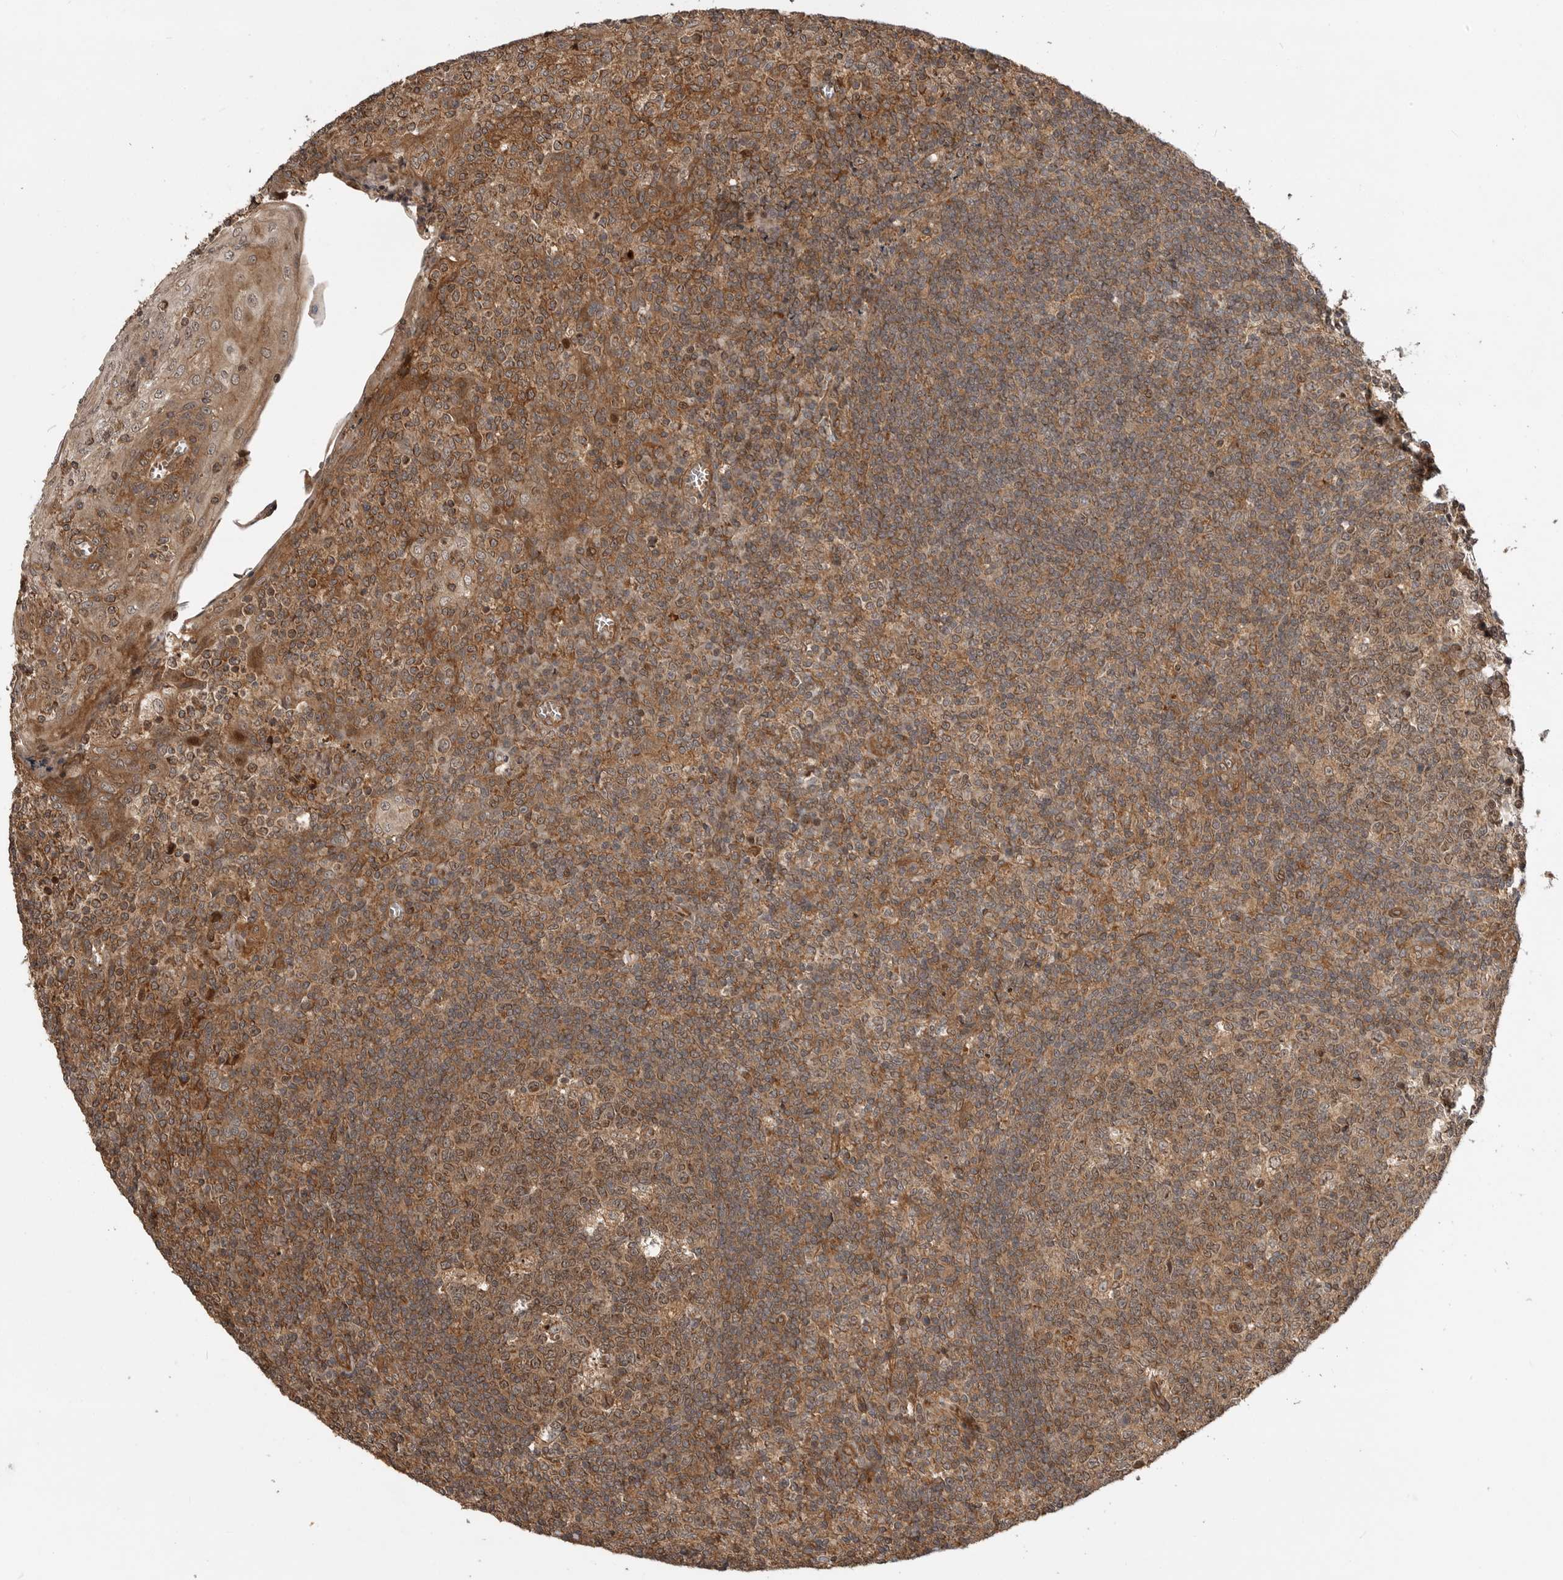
{"staining": {"intensity": "moderate", "quantity": ">75%", "location": "cytoplasmic/membranous,nuclear"}, "tissue": "tonsil", "cell_type": "Germinal center cells", "image_type": "normal", "snomed": [{"axis": "morphology", "description": "Normal tissue, NOS"}, {"axis": "topography", "description": "Tonsil"}], "caption": "Approximately >75% of germinal center cells in benign tonsil exhibit moderate cytoplasmic/membranous,nuclear protein expression as visualized by brown immunohistochemical staining.", "gene": "ADPRS", "patient": {"sex": "female", "age": 19}}